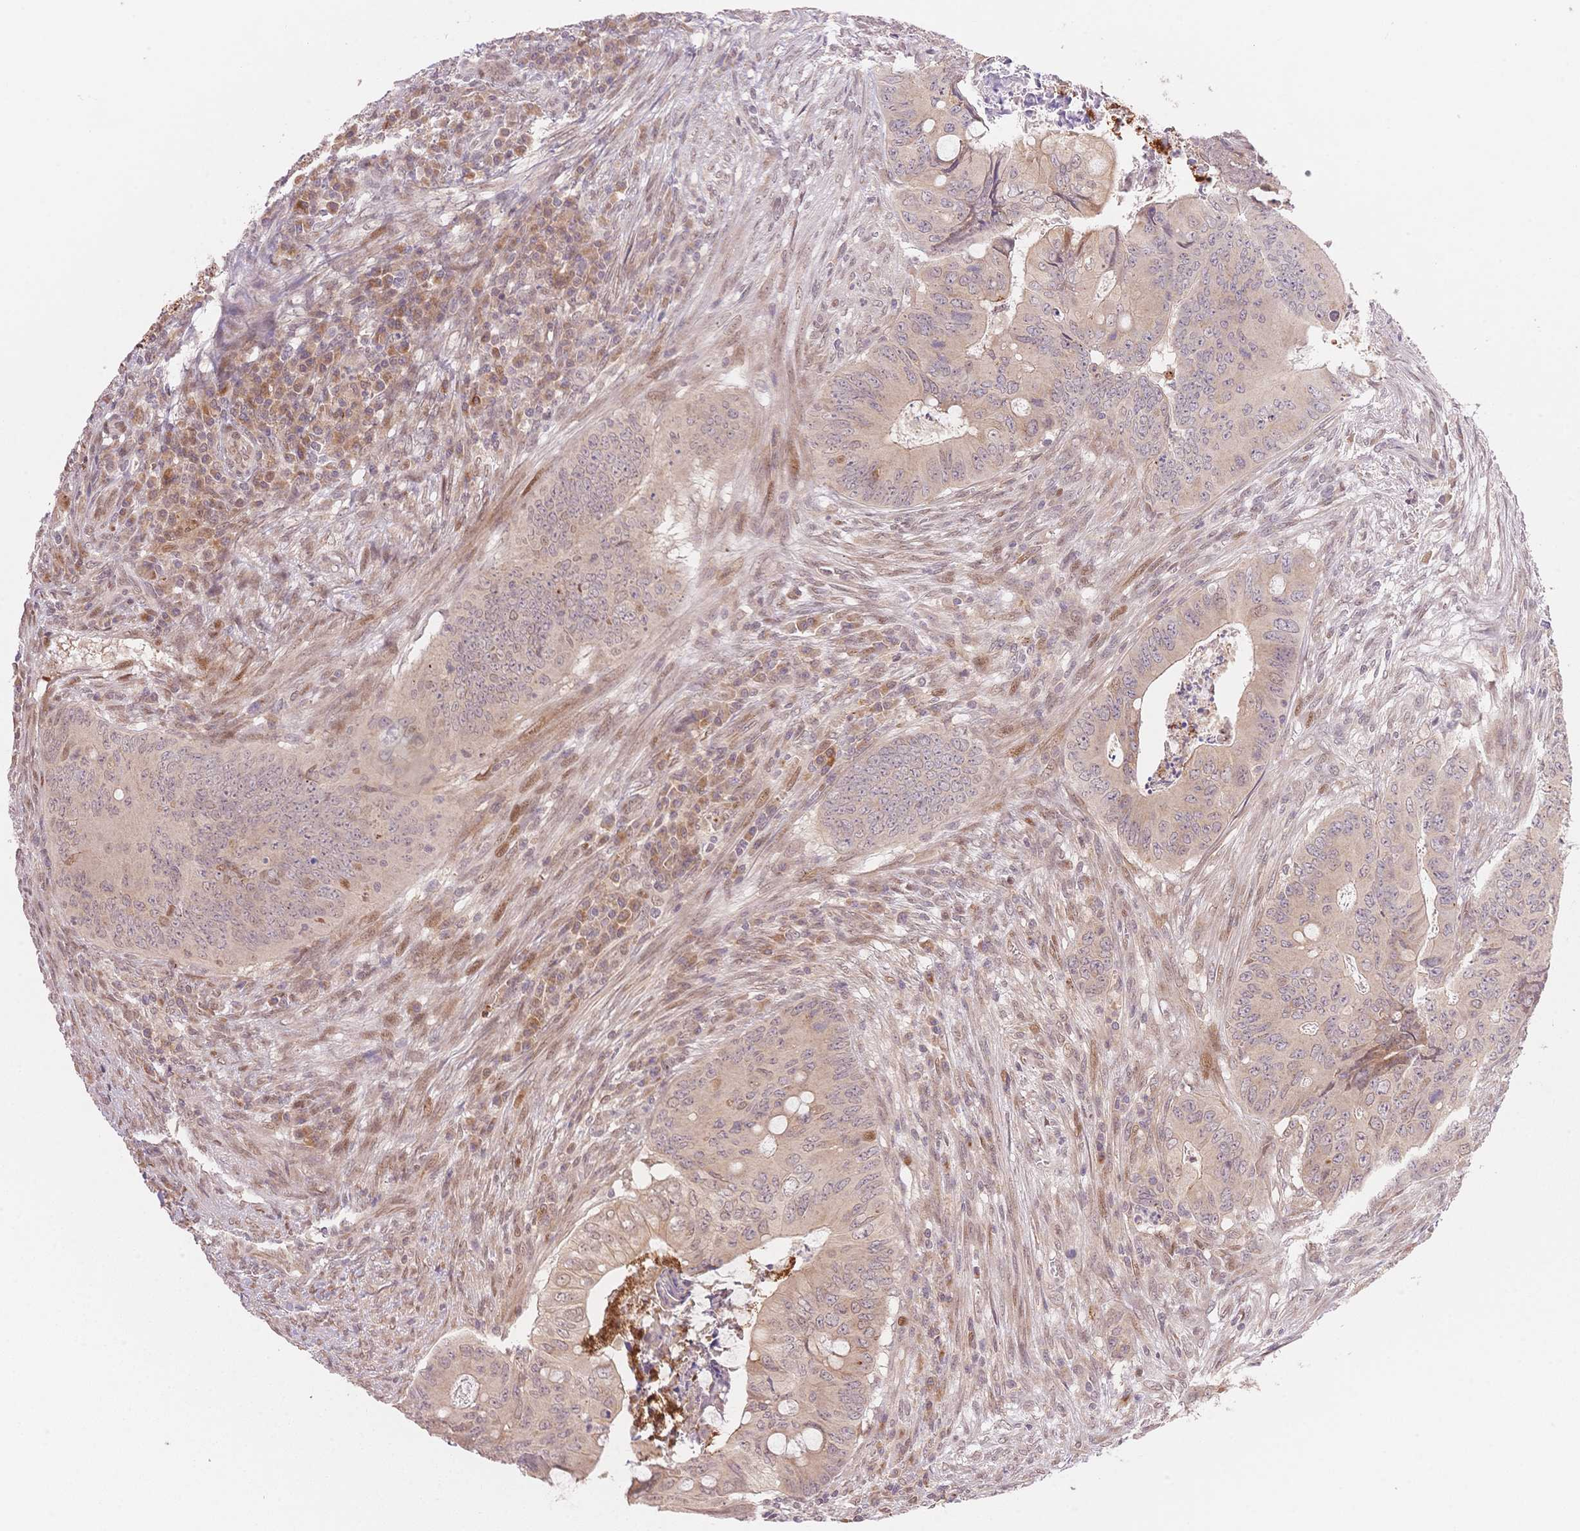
{"staining": {"intensity": "negative", "quantity": "none", "location": "none"}, "tissue": "colorectal cancer", "cell_type": "Tumor cells", "image_type": "cancer", "snomed": [{"axis": "morphology", "description": "Adenocarcinoma, NOS"}, {"axis": "topography", "description": "Colon"}], "caption": "Tumor cells are negative for protein expression in human colorectal cancer. (DAB (3,3'-diaminobenzidine) immunohistochemistry (IHC) with hematoxylin counter stain).", "gene": "STK39", "patient": {"sex": "female", "age": 74}}